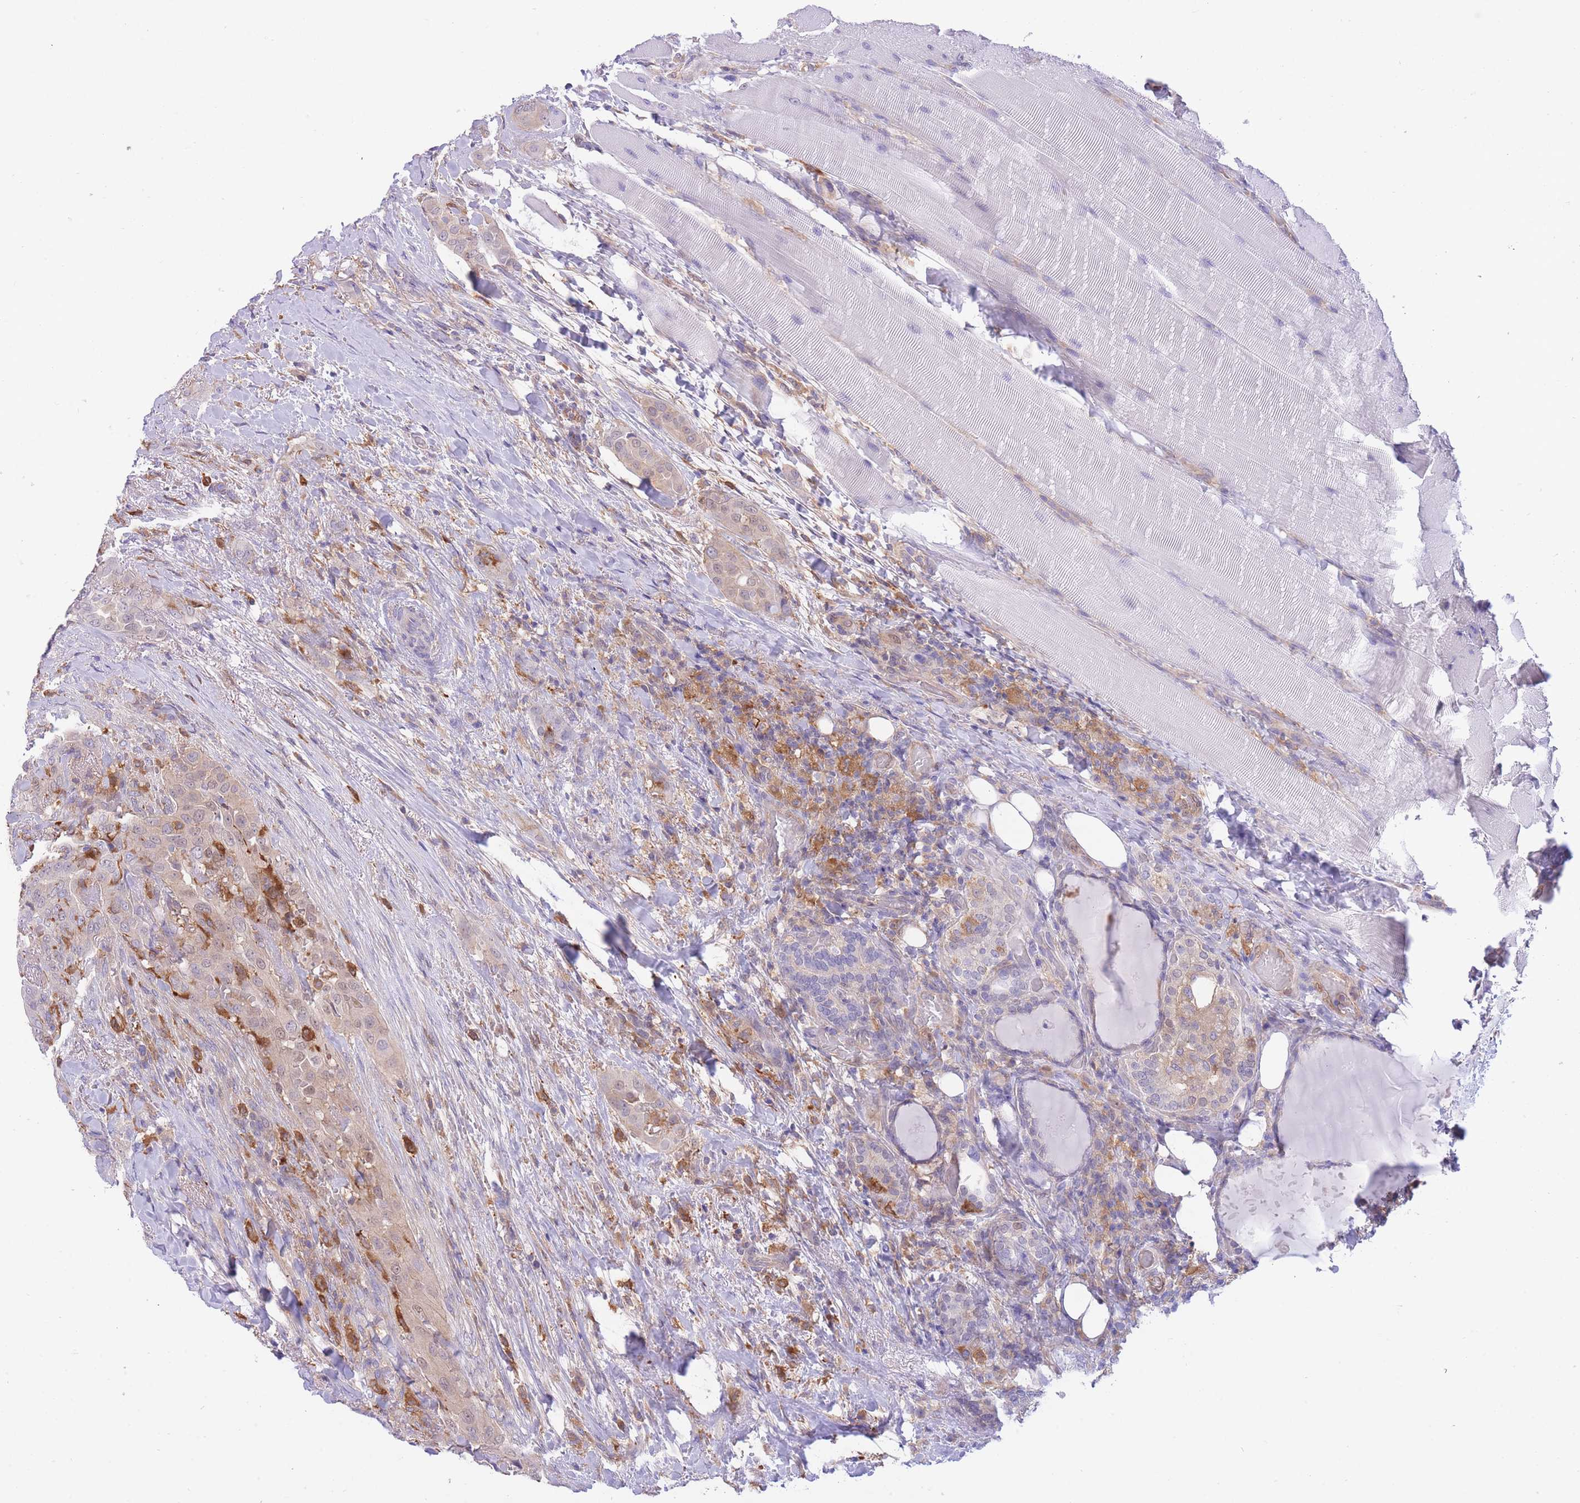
{"staining": {"intensity": "weak", "quantity": ">75%", "location": "cytoplasmic/membranous,nuclear"}, "tissue": "thyroid cancer", "cell_type": "Tumor cells", "image_type": "cancer", "snomed": [{"axis": "morphology", "description": "Papillary adenocarcinoma, NOS"}, {"axis": "topography", "description": "Thyroid gland"}], "caption": "Brown immunohistochemical staining in papillary adenocarcinoma (thyroid) demonstrates weak cytoplasmic/membranous and nuclear expression in approximately >75% of tumor cells.", "gene": "NAMPT", "patient": {"sex": "male", "age": 61}}